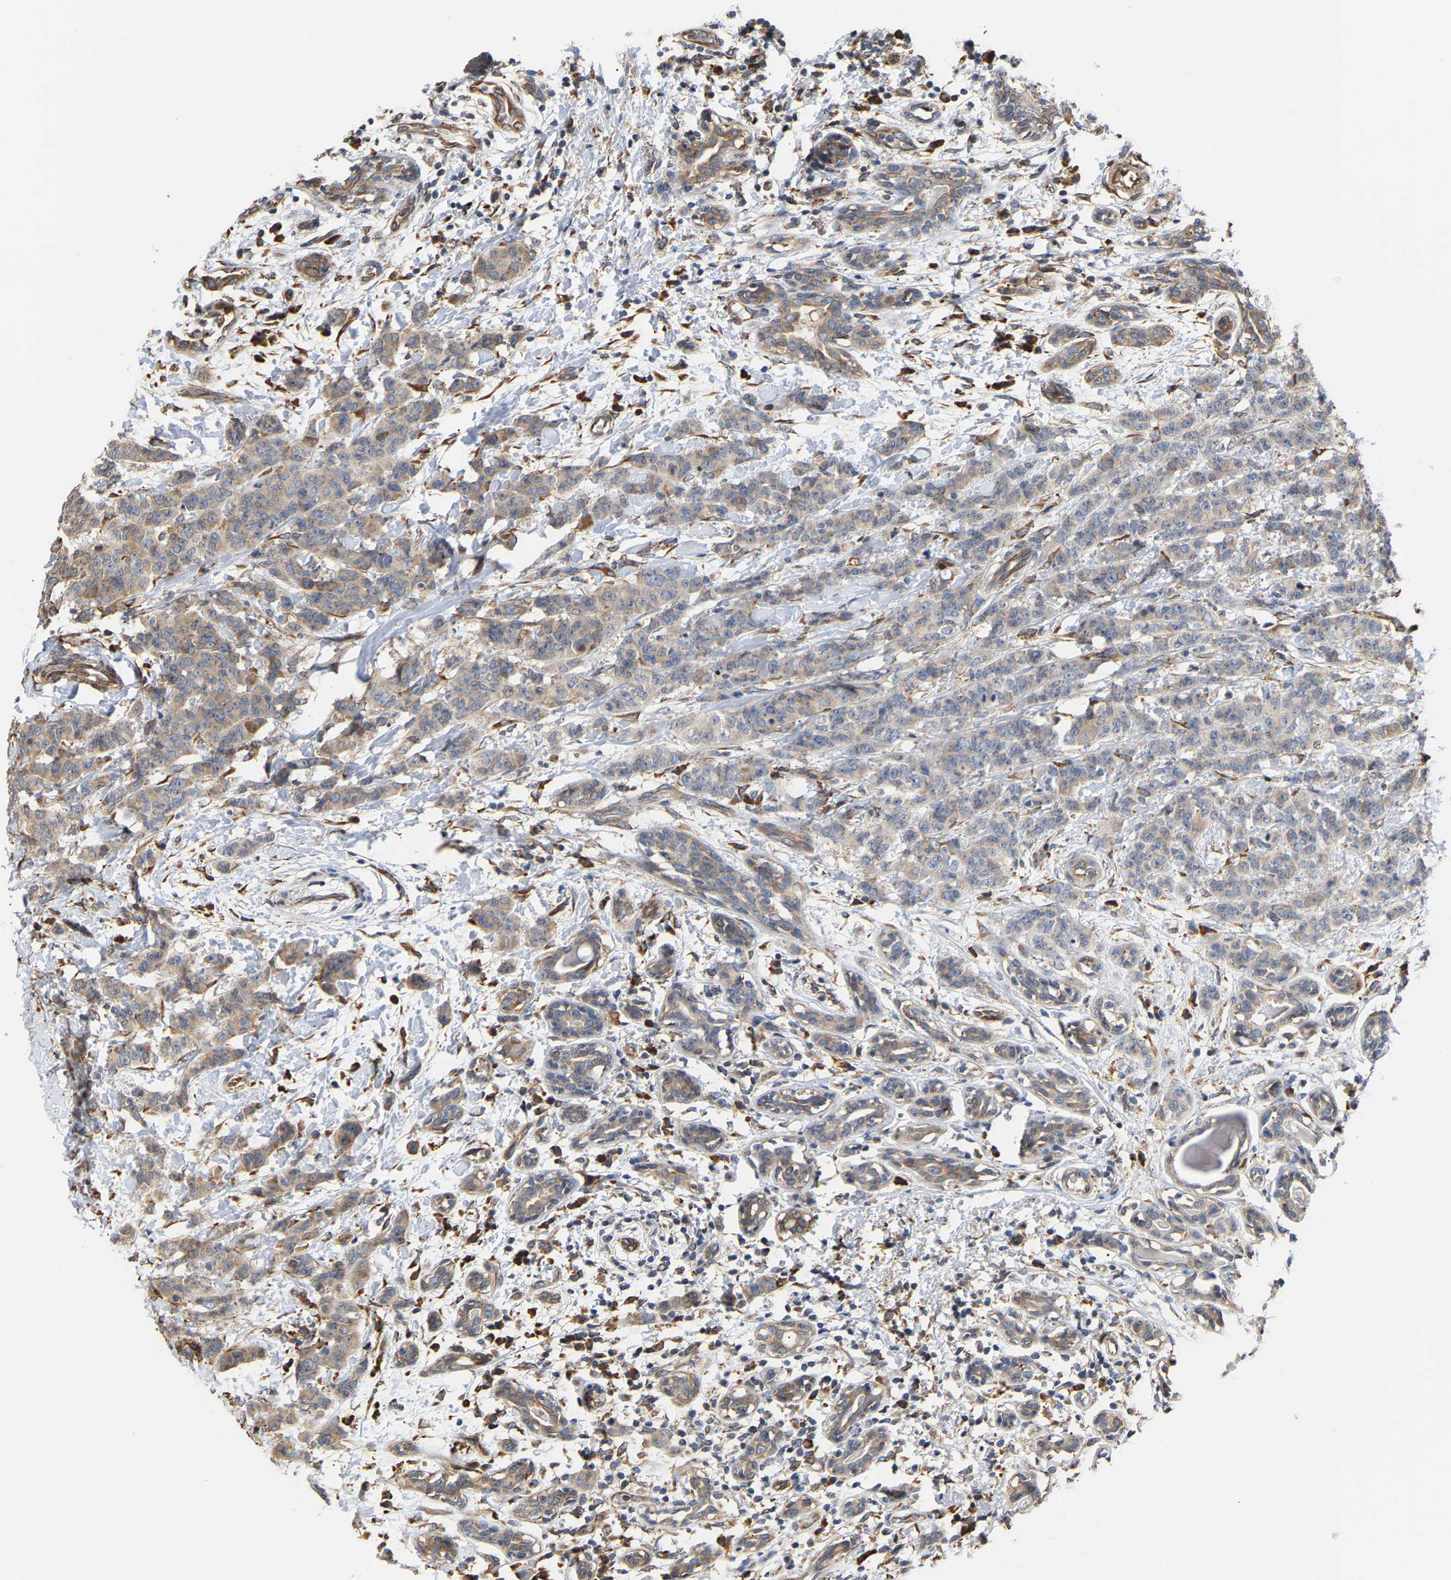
{"staining": {"intensity": "moderate", "quantity": "<25%", "location": "cytoplasmic/membranous"}, "tissue": "breast cancer", "cell_type": "Tumor cells", "image_type": "cancer", "snomed": [{"axis": "morphology", "description": "Normal tissue, NOS"}, {"axis": "morphology", "description": "Duct carcinoma"}, {"axis": "topography", "description": "Breast"}], "caption": "Tumor cells display moderate cytoplasmic/membranous expression in approximately <25% of cells in breast infiltrating ductal carcinoma.", "gene": "ARAP1", "patient": {"sex": "female", "age": 40}}